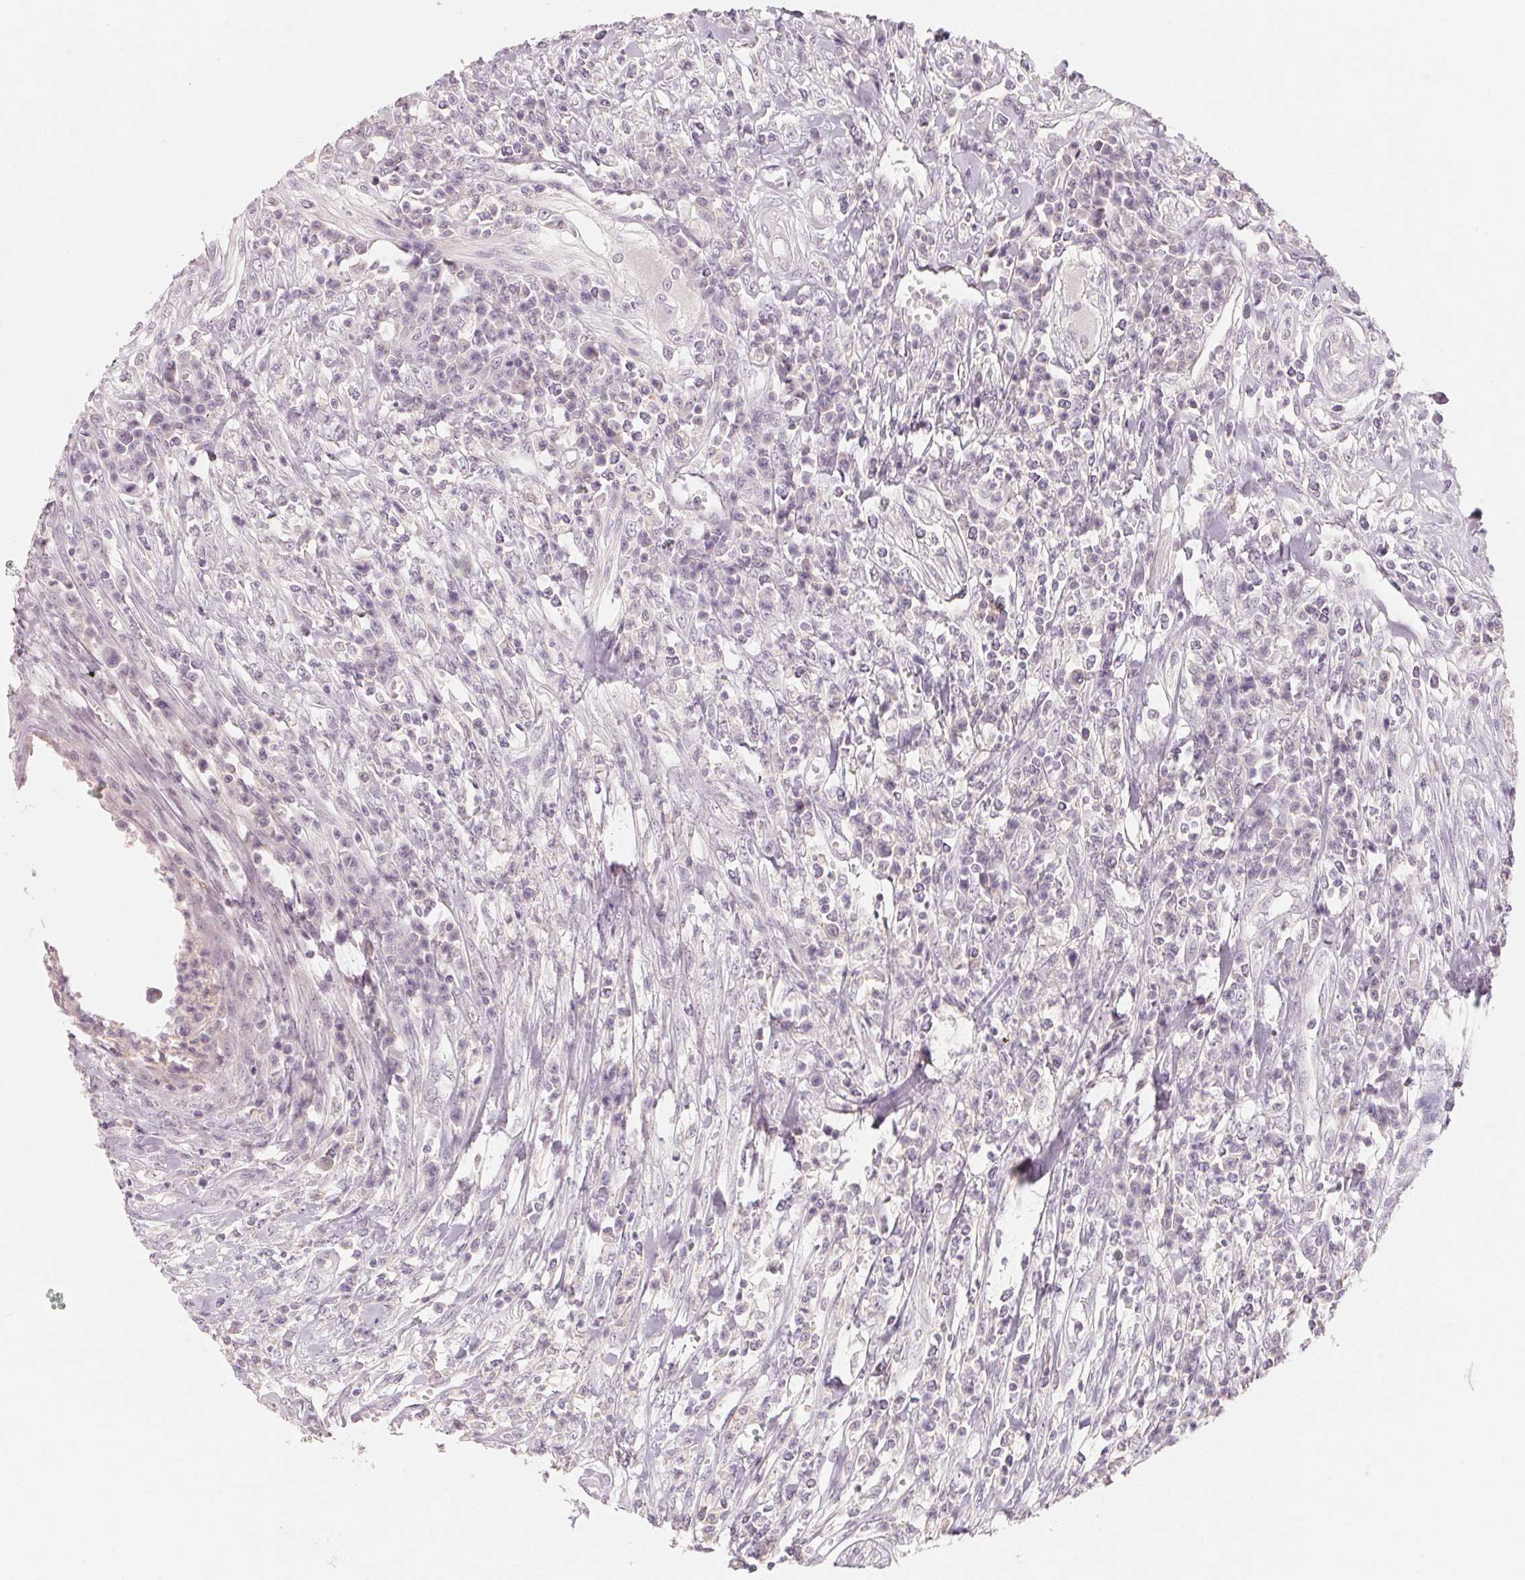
{"staining": {"intensity": "negative", "quantity": "none", "location": "none"}, "tissue": "colorectal cancer", "cell_type": "Tumor cells", "image_type": "cancer", "snomed": [{"axis": "morphology", "description": "Adenocarcinoma, NOS"}, {"axis": "topography", "description": "Colon"}], "caption": "Immunohistochemistry (IHC) photomicrograph of colorectal adenocarcinoma stained for a protein (brown), which exhibits no staining in tumor cells.", "gene": "ANKRD31", "patient": {"sex": "male", "age": 65}}